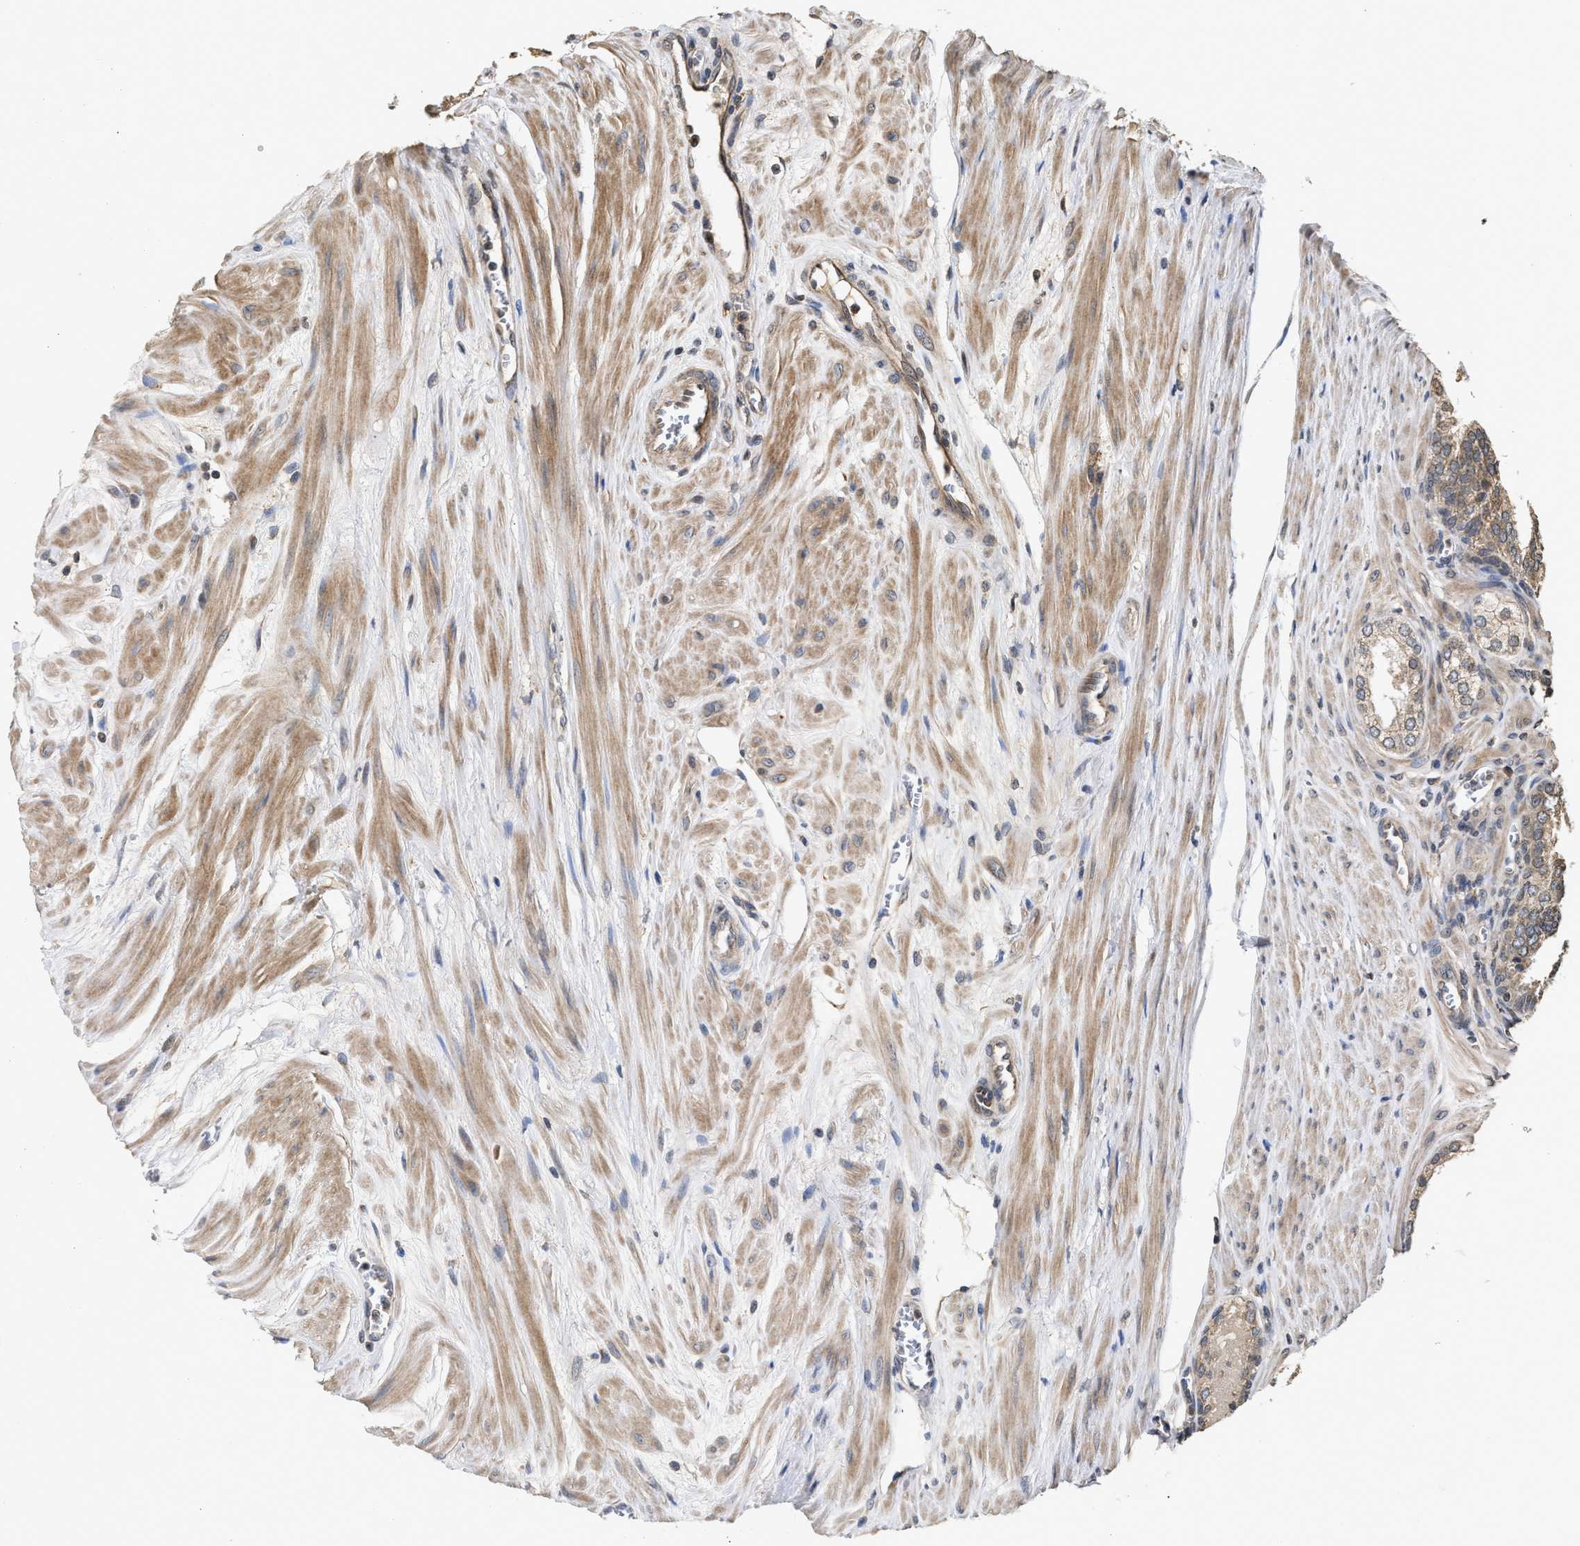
{"staining": {"intensity": "moderate", "quantity": ">75%", "location": "cytoplasmic/membranous"}, "tissue": "prostate cancer", "cell_type": "Tumor cells", "image_type": "cancer", "snomed": [{"axis": "morphology", "description": "Adenocarcinoma, Low grade"}, {"axis": "topography", "description": "Prostate"}], "caption": "Prostate cancer stained with DAB immunohistochemistry reveals medium levels of moderate cytoplasmic/membranous staining in about >75% of tumor cells. Nuclei are stained in blue.", "gene": "SAR1A", "patient": {"sex": "male", "age": 57}}